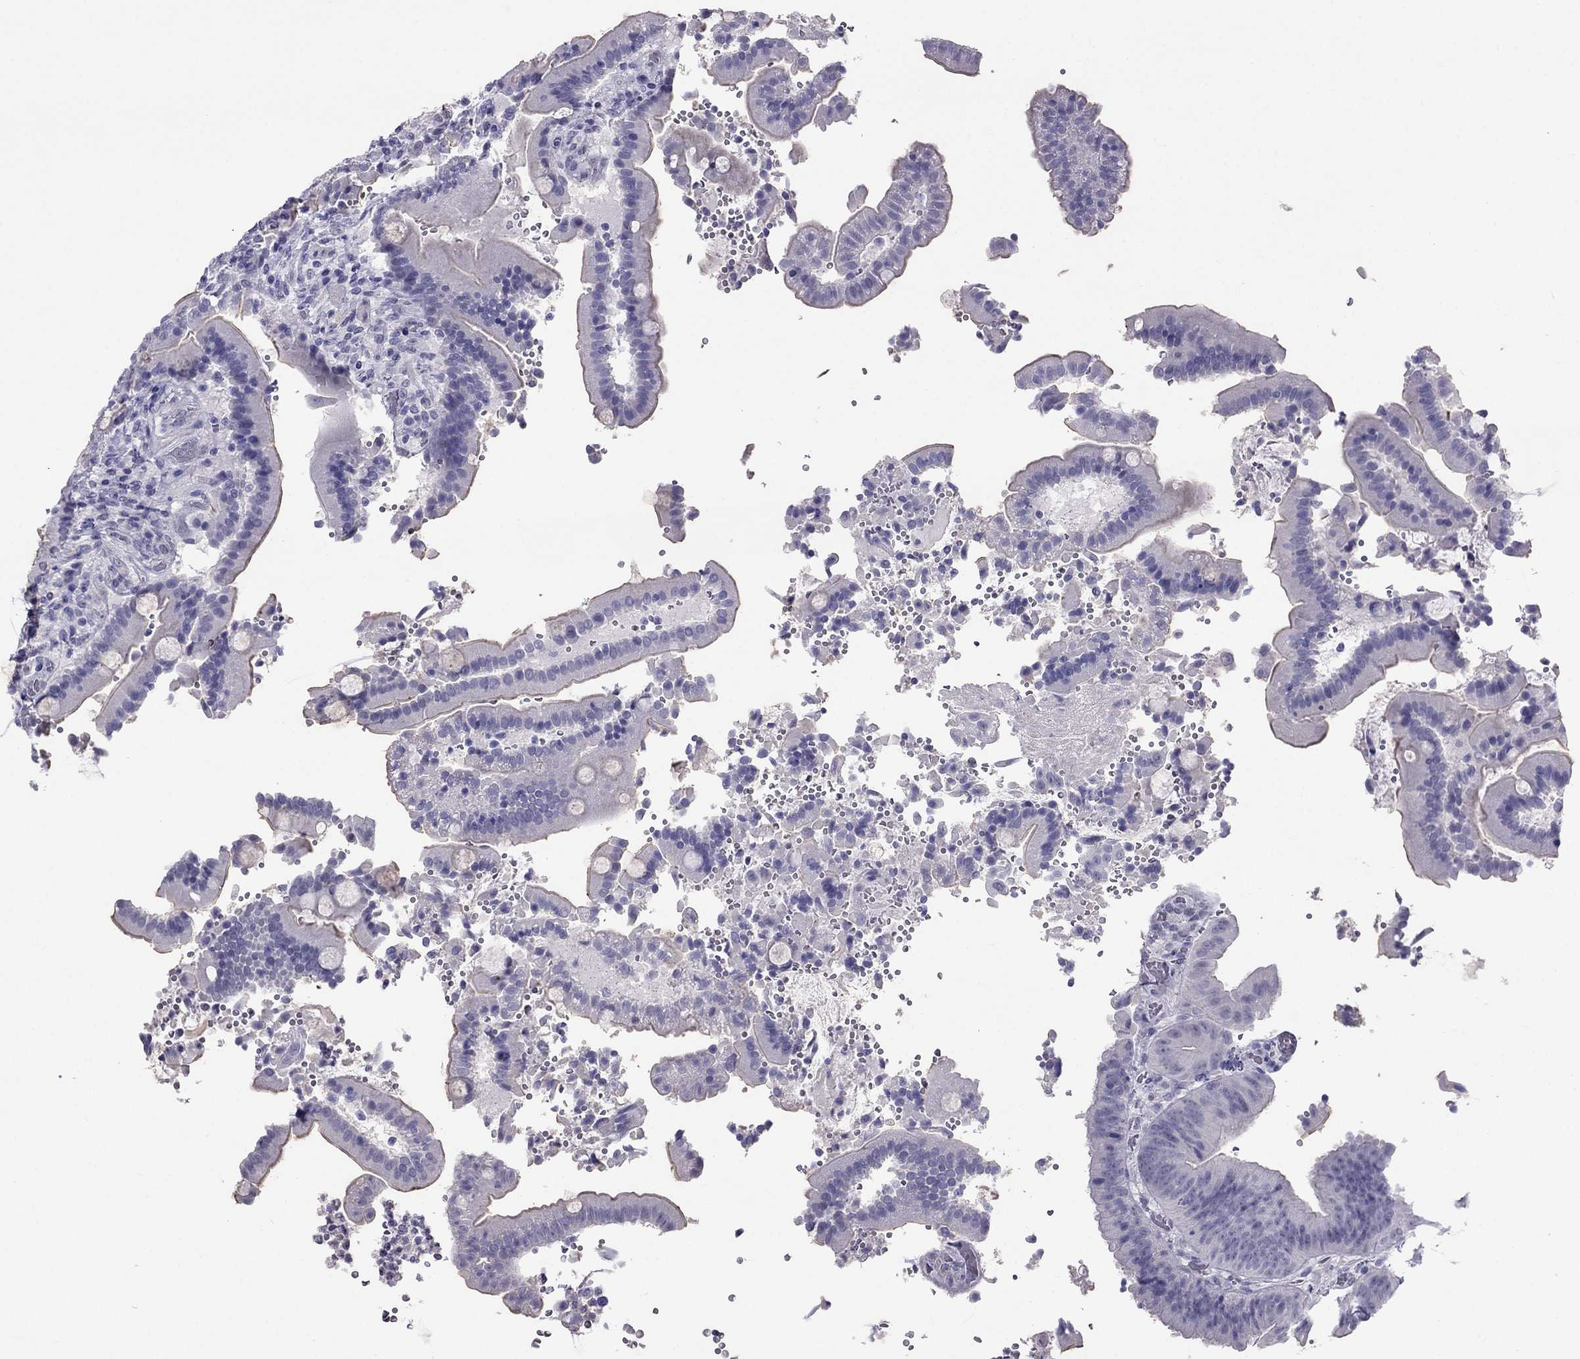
{"staining": {"intensity": "negative", "quantity": "none", "location": "none"}, "tissue": "duodenum", "cell_type": "Glandular cells", "image_type": "normal", "snomed": [{"axis": "morphology", "description": "Normal tissue, NOS"}, {"axis": "topography", "description": "Duodenum"}], "caption": "The immunohistochemistry photomicrograph has no significant expression in glandular cells of duodenum. (DAB immunohistochemistry, high magnification).", "gene": "CROCC2", "patient": {"sex": "female", "age": 62}}